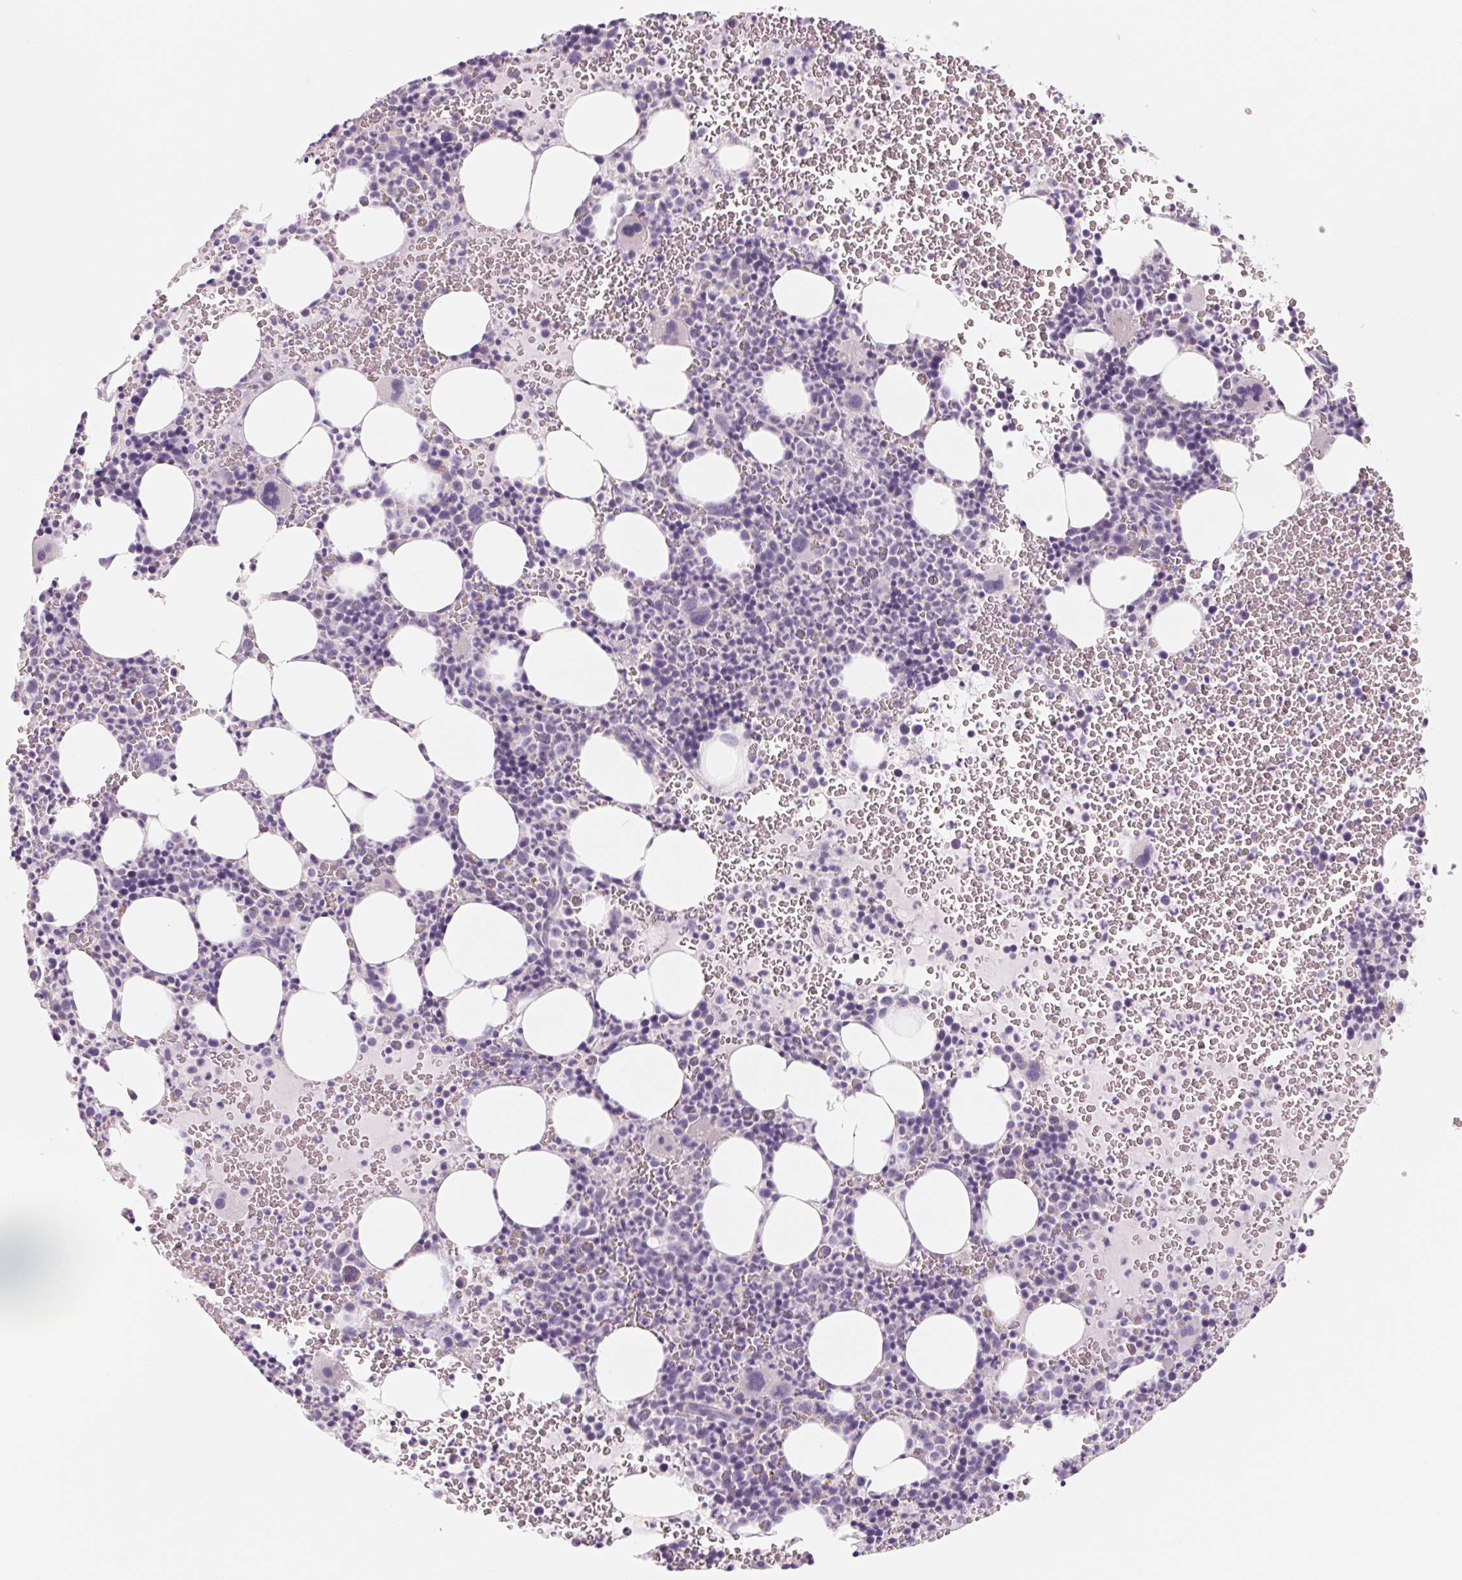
{"staining": {"intensity": "negative", "quantity": "none", "location": "none"}, "tissue": "bone marrow", "cell_type": "Hematopoietic cells", "image_type": "normal", "snomed": [{"axis": "morphology", "description": "Normal tissue, NOS"}, {"axis": "topography", "description": "Bone marrow"}], "caption": "The IHC histopathology image has no significant positivity in hematopoietic cells of bone marrow. The staining is performed using DAB (3,3'-diaminobenzidine) brown chromogen with nuclei counter-stained in using hematoxylin.", "gene": "POU1F1", "patient": {"sex": "male", "age": 63}}